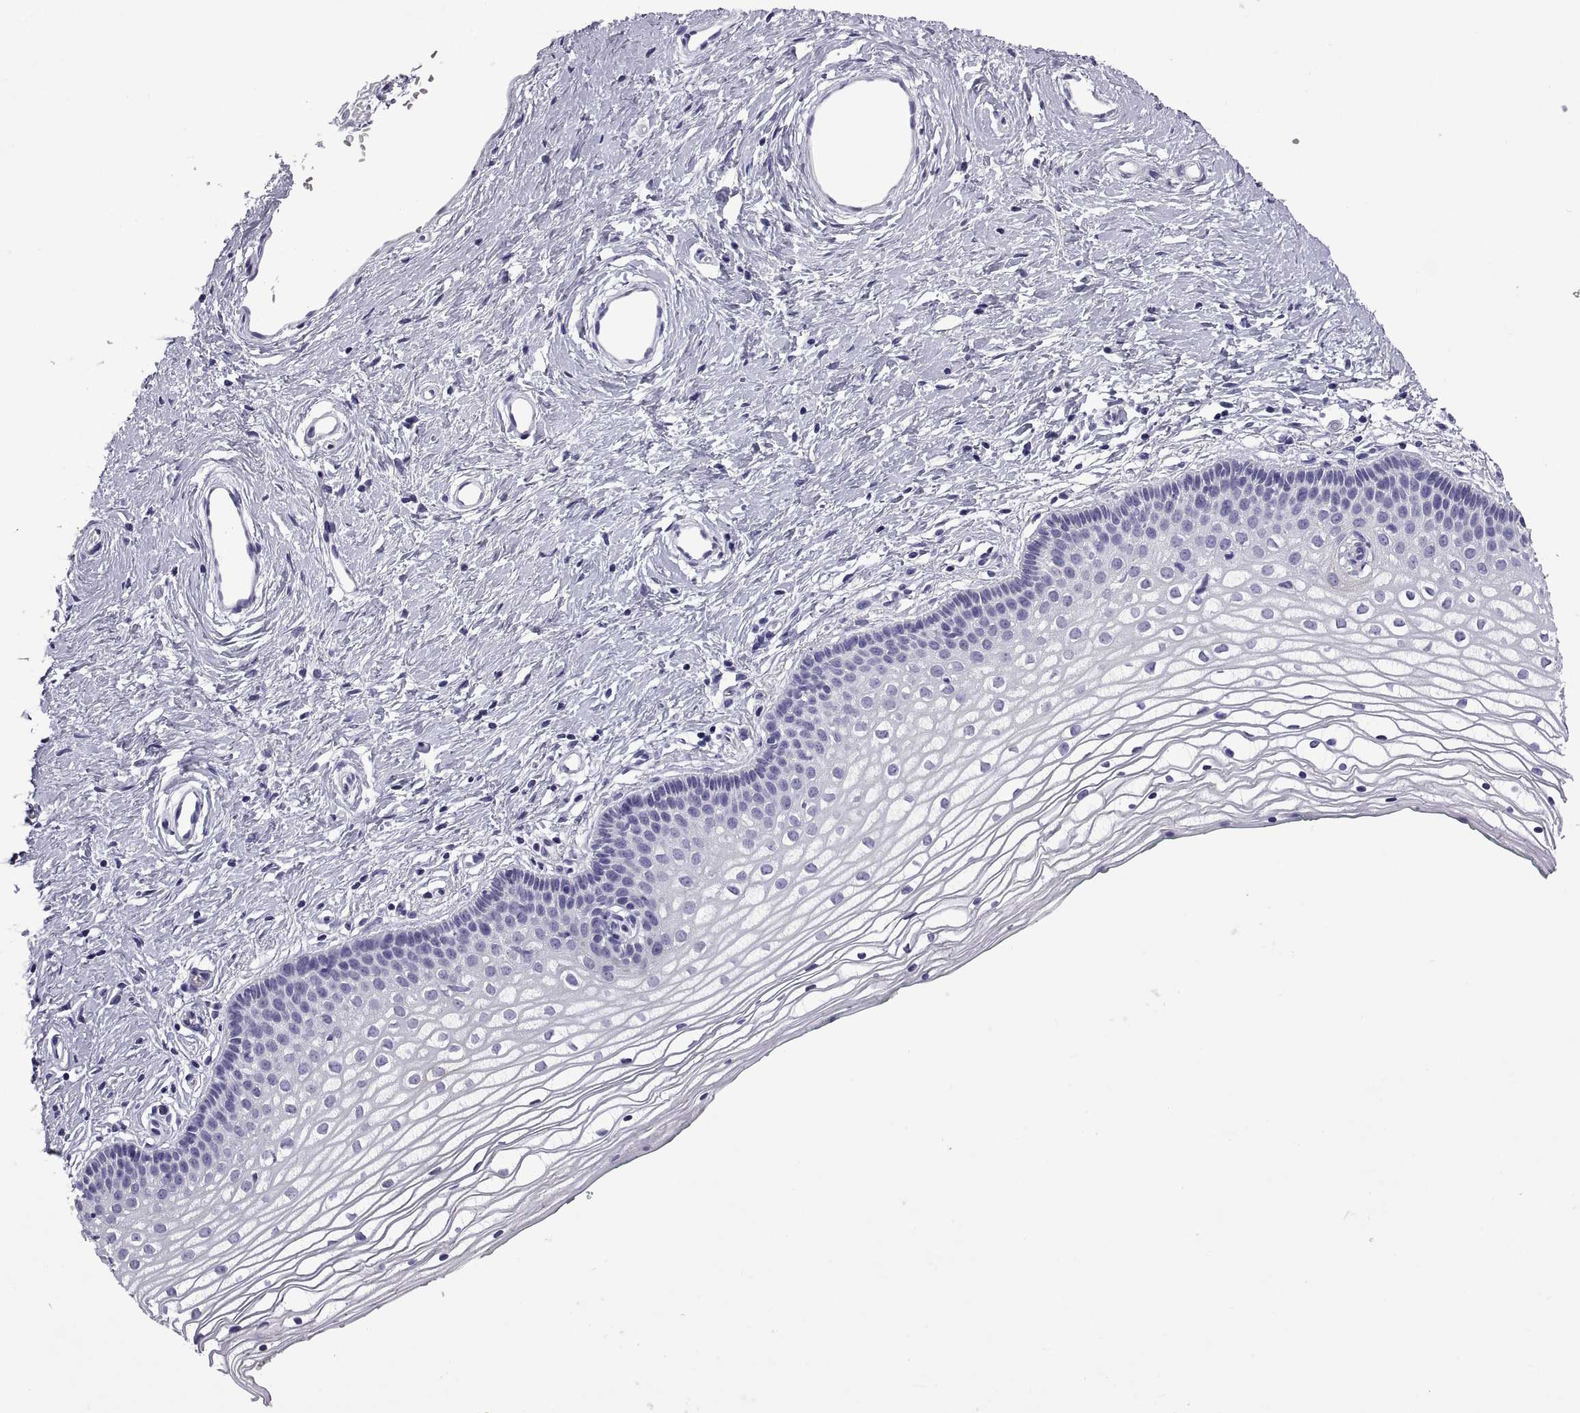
{"staining": {"intensity": "negative", "quantity": "none", "location": "none"}, "tissue": "vagina", "cell_type": "Squamous epithelial cells", "image_type": "normal", "snomed": [{"axis": "morphology", "description": "Normal tissue, NOS"}, {"axis": "topography", "description": "Vagina"}], "caption": "IHC micrograph of benign vagina: vagina stained with DAB (3,3'-diaminobenzidine) reveals no significant protein staining in squamous epithelial cells.", "gene": "CRISP1", "patient": {"sex": "female", "age": 36}}